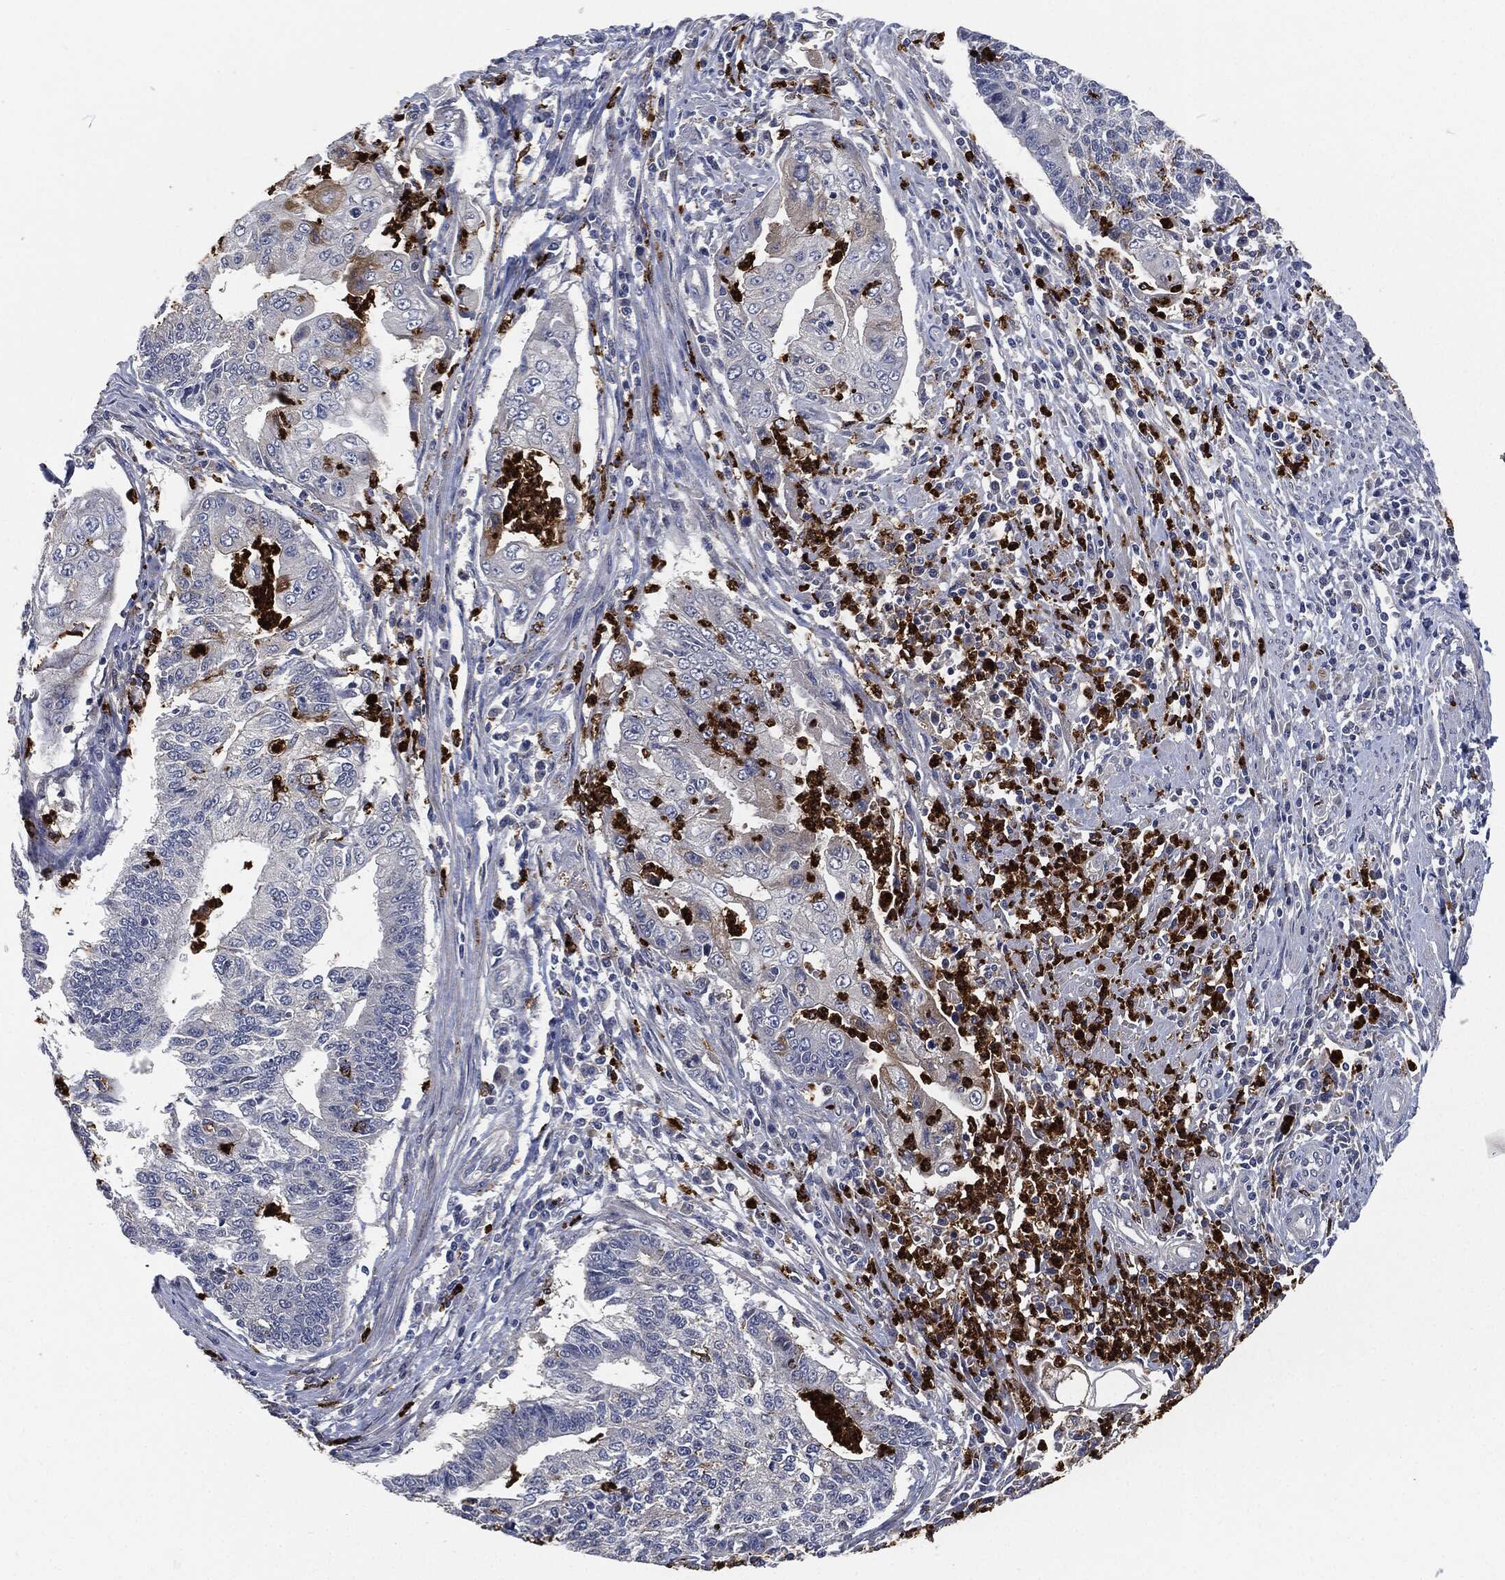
{"staining": {"intensity": "negative", "quantity": "none", "location": "none"}, "tissue": "endometrial cancer", "cell_type": "Tumor cells", "image_type": "cancer", "snomed": [{"axis": "morphology", "description": "Adenocarcinoma, NOS"}, {"axis": "topography", "description": "Uterus"}, {"axis": "topography", "description": "Endometrium"}], "caption": "An image of human adenocarcinoma (endometrial) is negative for staining in tumor cells.", "gene": "MPO", "patient": {"sex": "female", "age": 54}}